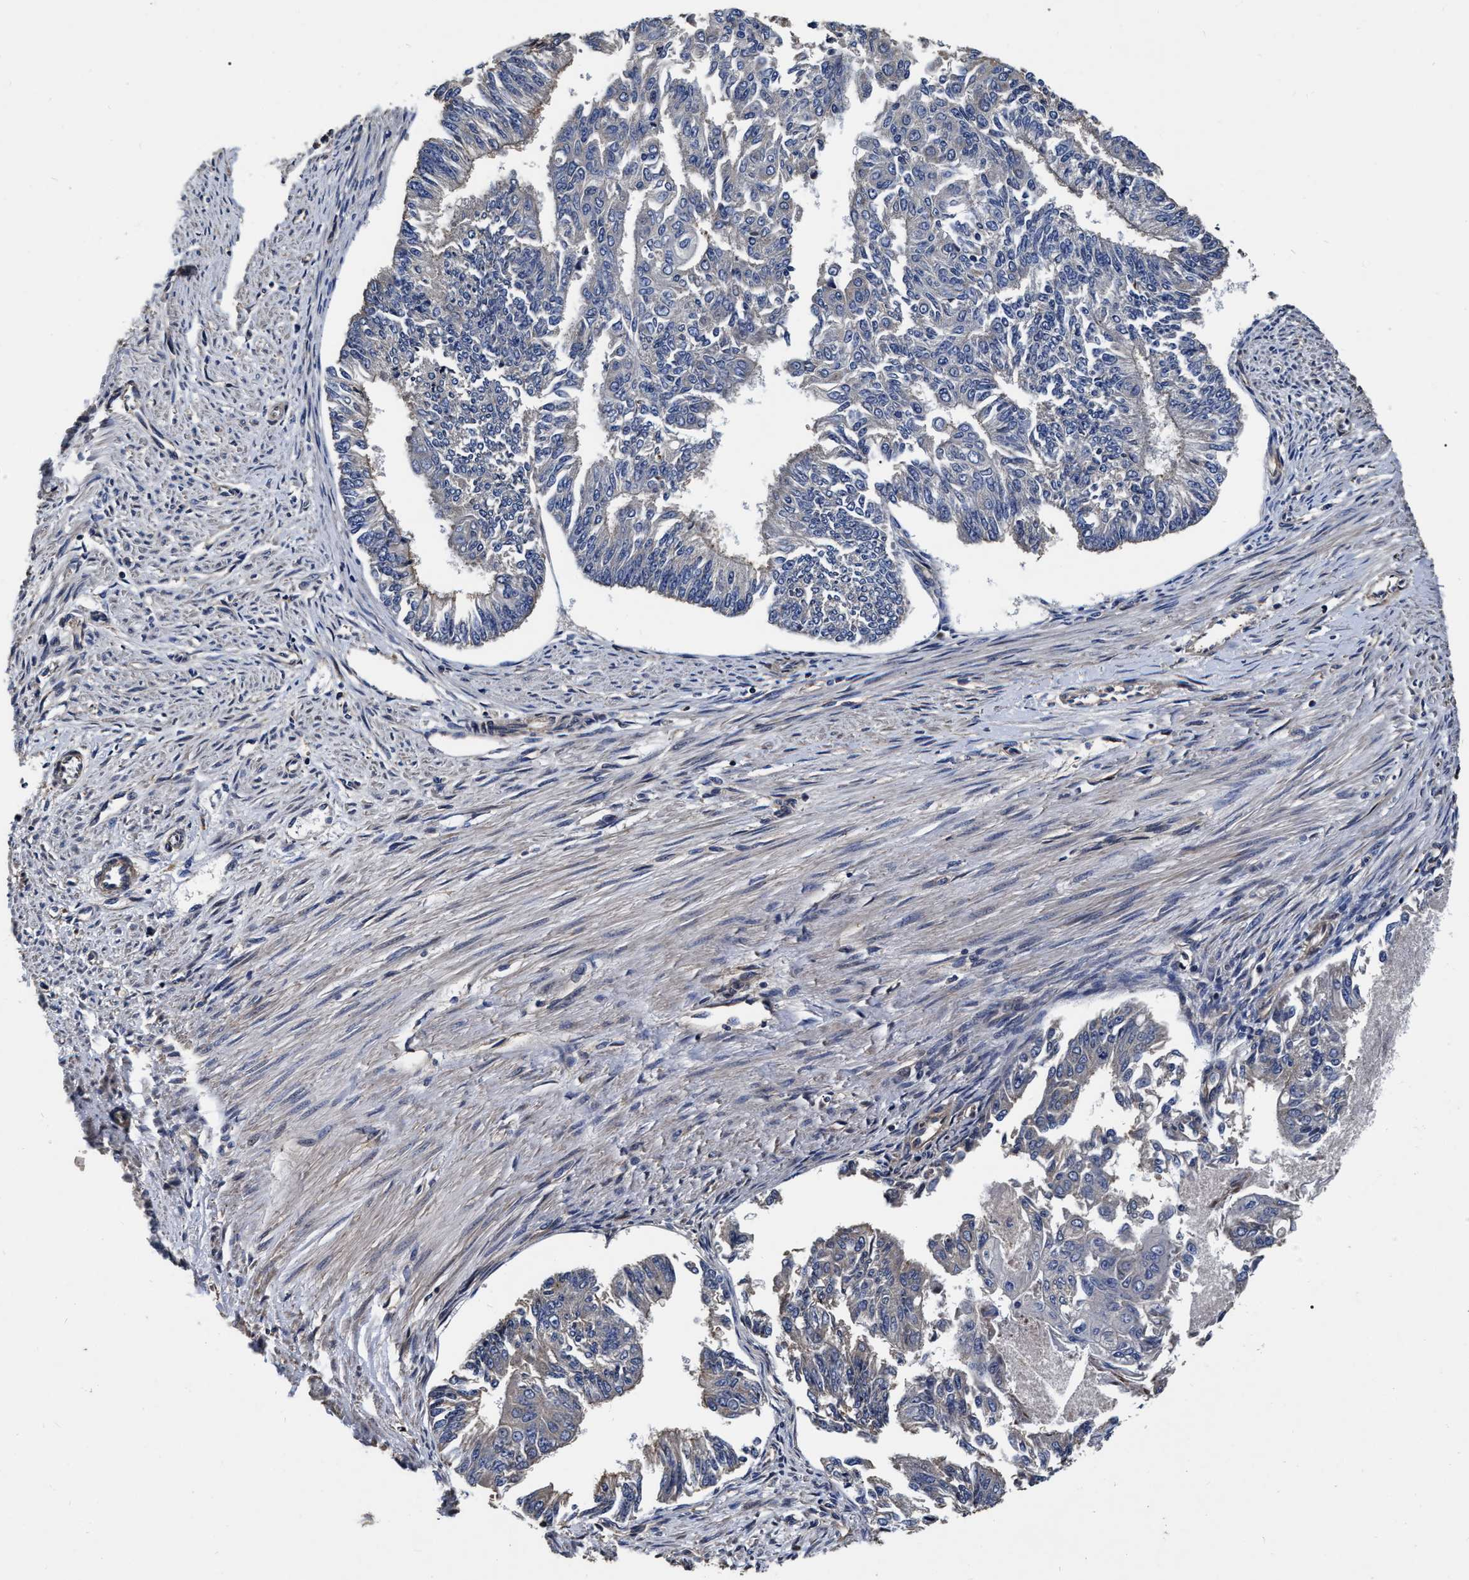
{"staining": {"intensity": "negative", "quantity": "none", "location": "none"}, "tissue": "endometrial cancer", "cell_type": "Tumor cells", "image_type": "cancer", "snomed": [{"axis": "morphology", "description": "Adenocarcinoma, NOS"}, {"axis": "topography", "description": "Endometrium"}], "caption": "Immunohistochemical staining of endometrial cancer demonstrates no significant staining in tumor cells.", "gene": "ABCG8", "patient": {"sex": "female", "age": 32}}